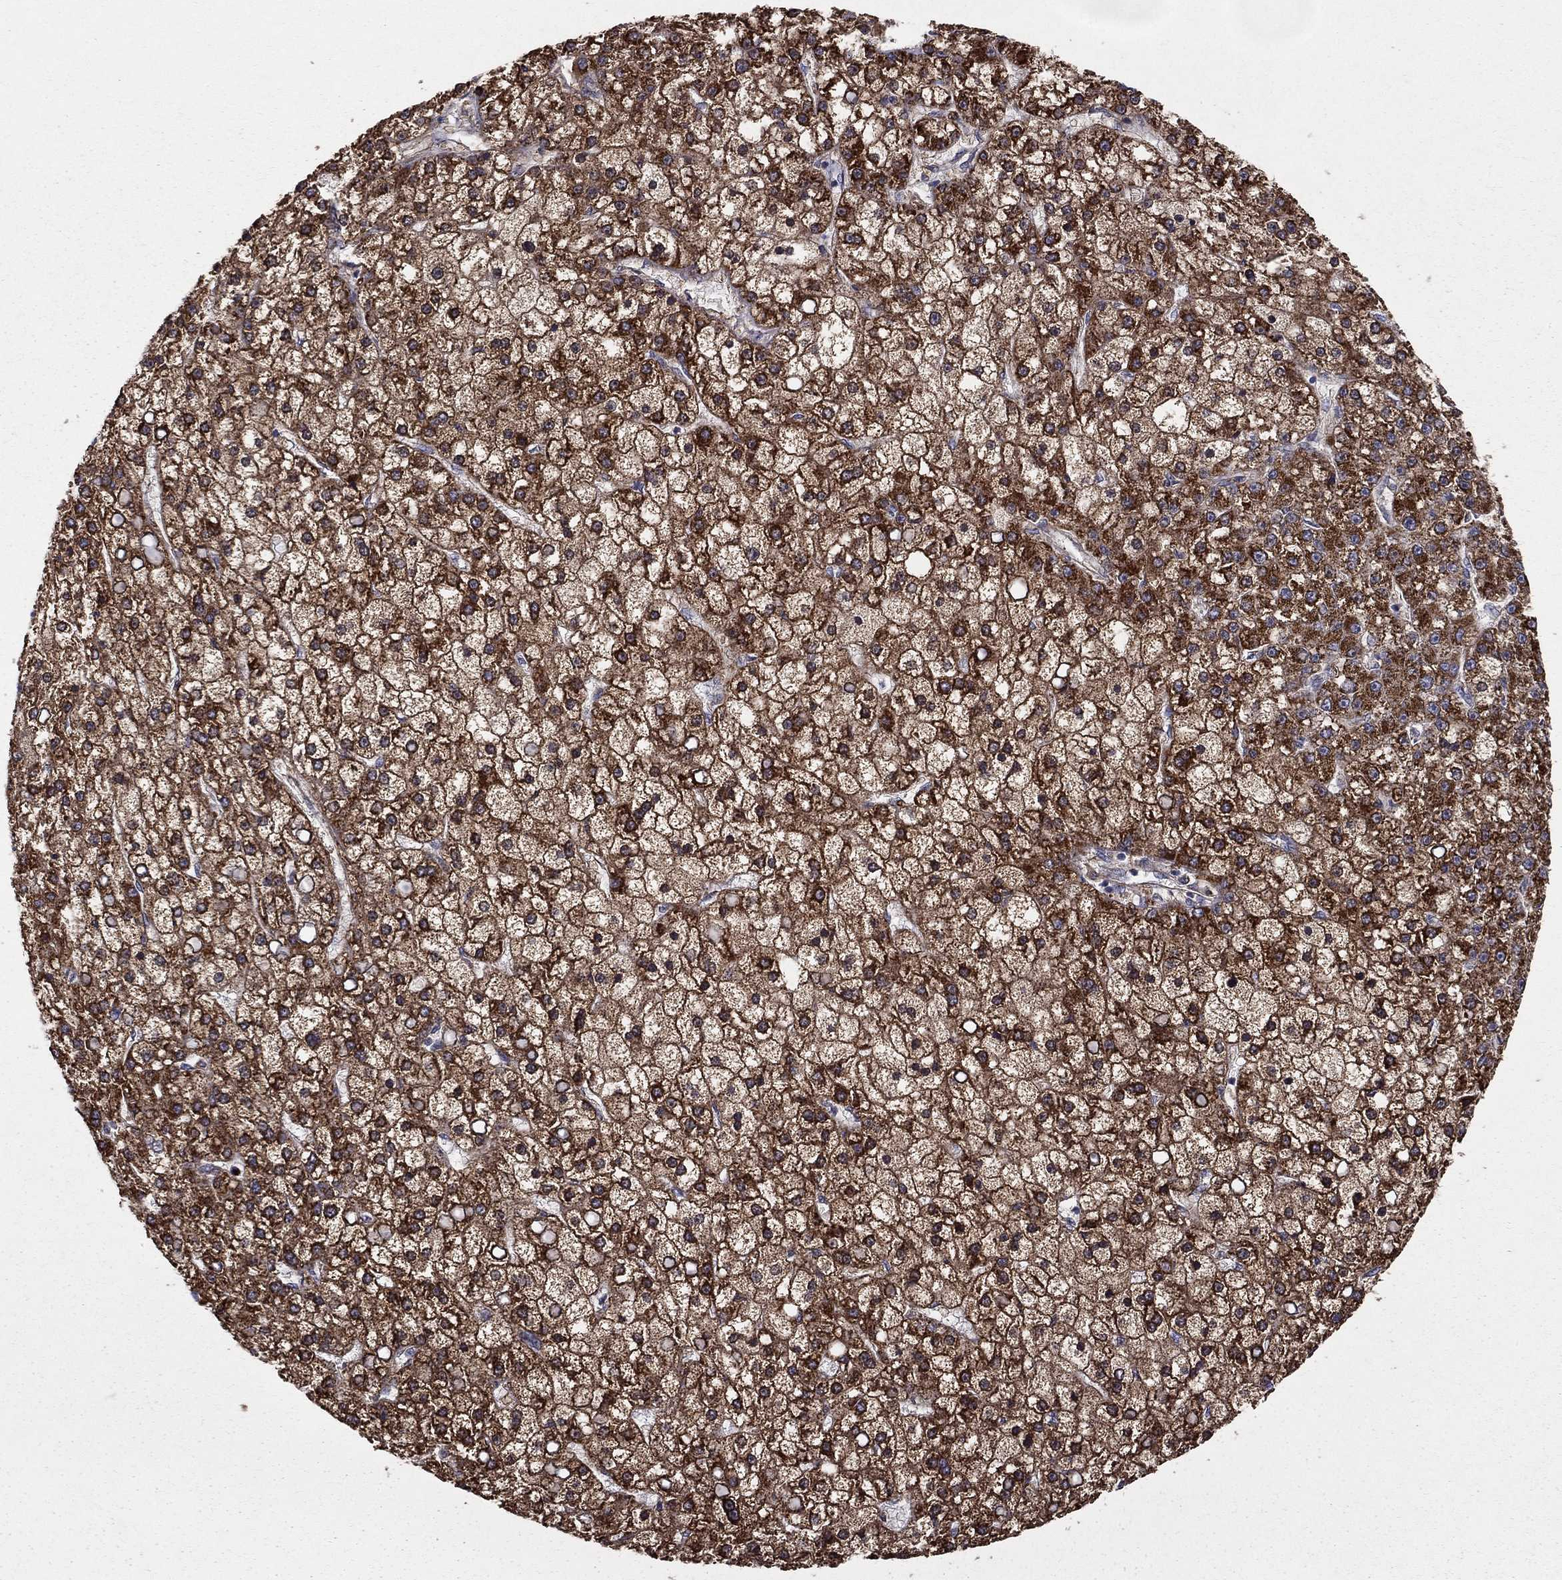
{"staining": {"intensity": "strong", "quantity": ">75%", "location": "cytoplasmic/membranous"}, "tissue": "liver cancer", "cell_type": "Tumor cells", "image_type": "cancer", "snomed": [{"axis": "morphology", "description": "Carcinoma, Hepatocellular, NOS"}, {"axis": "topography", "description": "Liver"}], "caption": "Tumor cells exhibit high levels of strong cytoplasmic/membranous positivity in about >75% of cells in human hepatocellular carcinoma (liver).", "gene": "GCSH", "patient": {"sex": "male", "age": 67}}